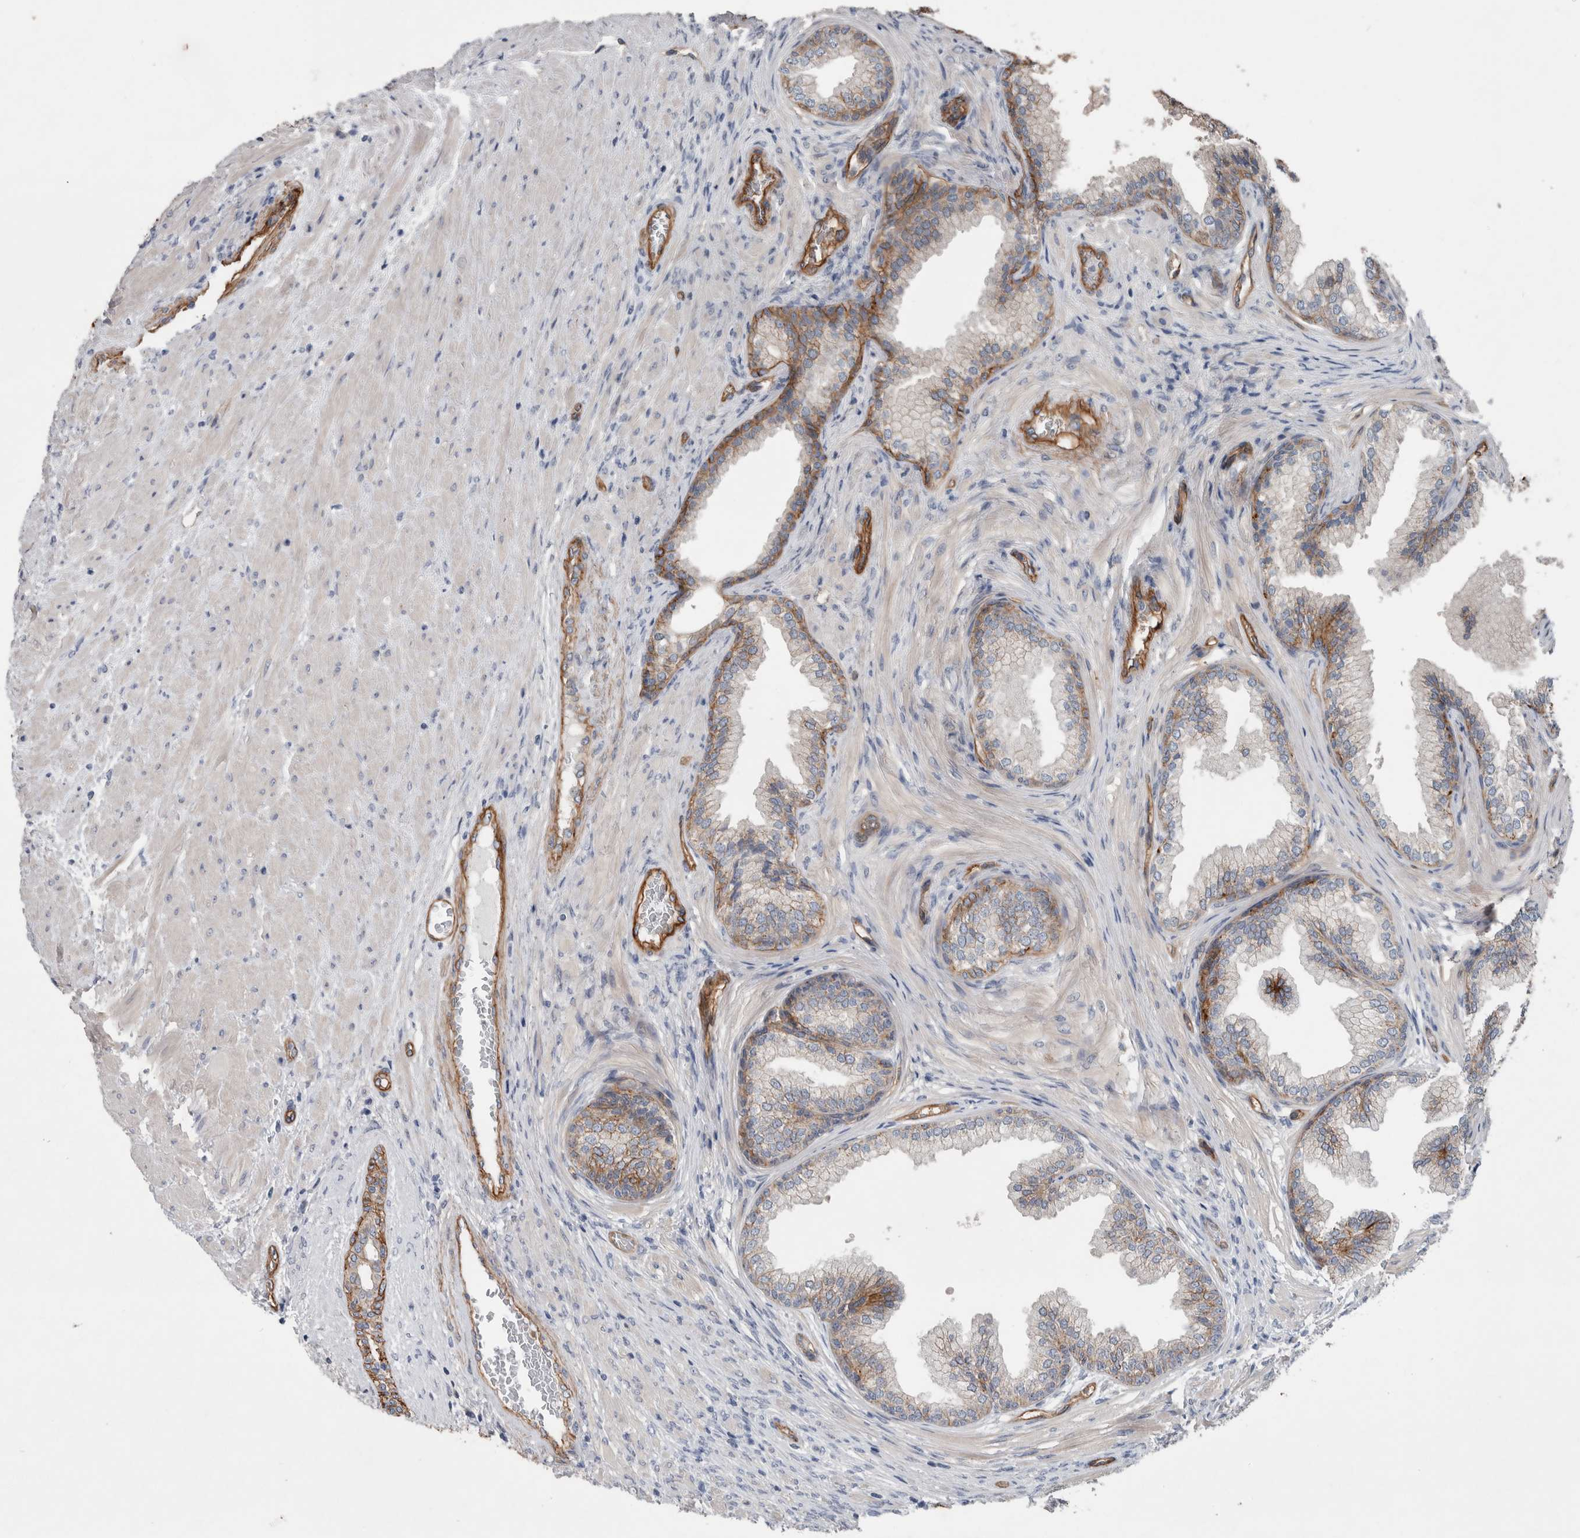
{"staining": {"intensity": "moderate", "quantity": "25%-75%", "location": "cytoplasmic/membranous"}, "tissue": "prostate", "cell_type": "Glandular cells", "image_type": "normal", "snomed": [{"axis": "morphology", "description": "Normal tissue, NOS"}, {"axis": "topography", "description": "Prostate"}], "caption": "An immunohistochemistry (IHC) histopathology image of normal tissue is shown. Protein staining in brown labels moderate cytoplasmic/membranous positivity in prostate within glandular cells.", "gene": "BCAM", "patient": {"sex": "male", "age": 76}}